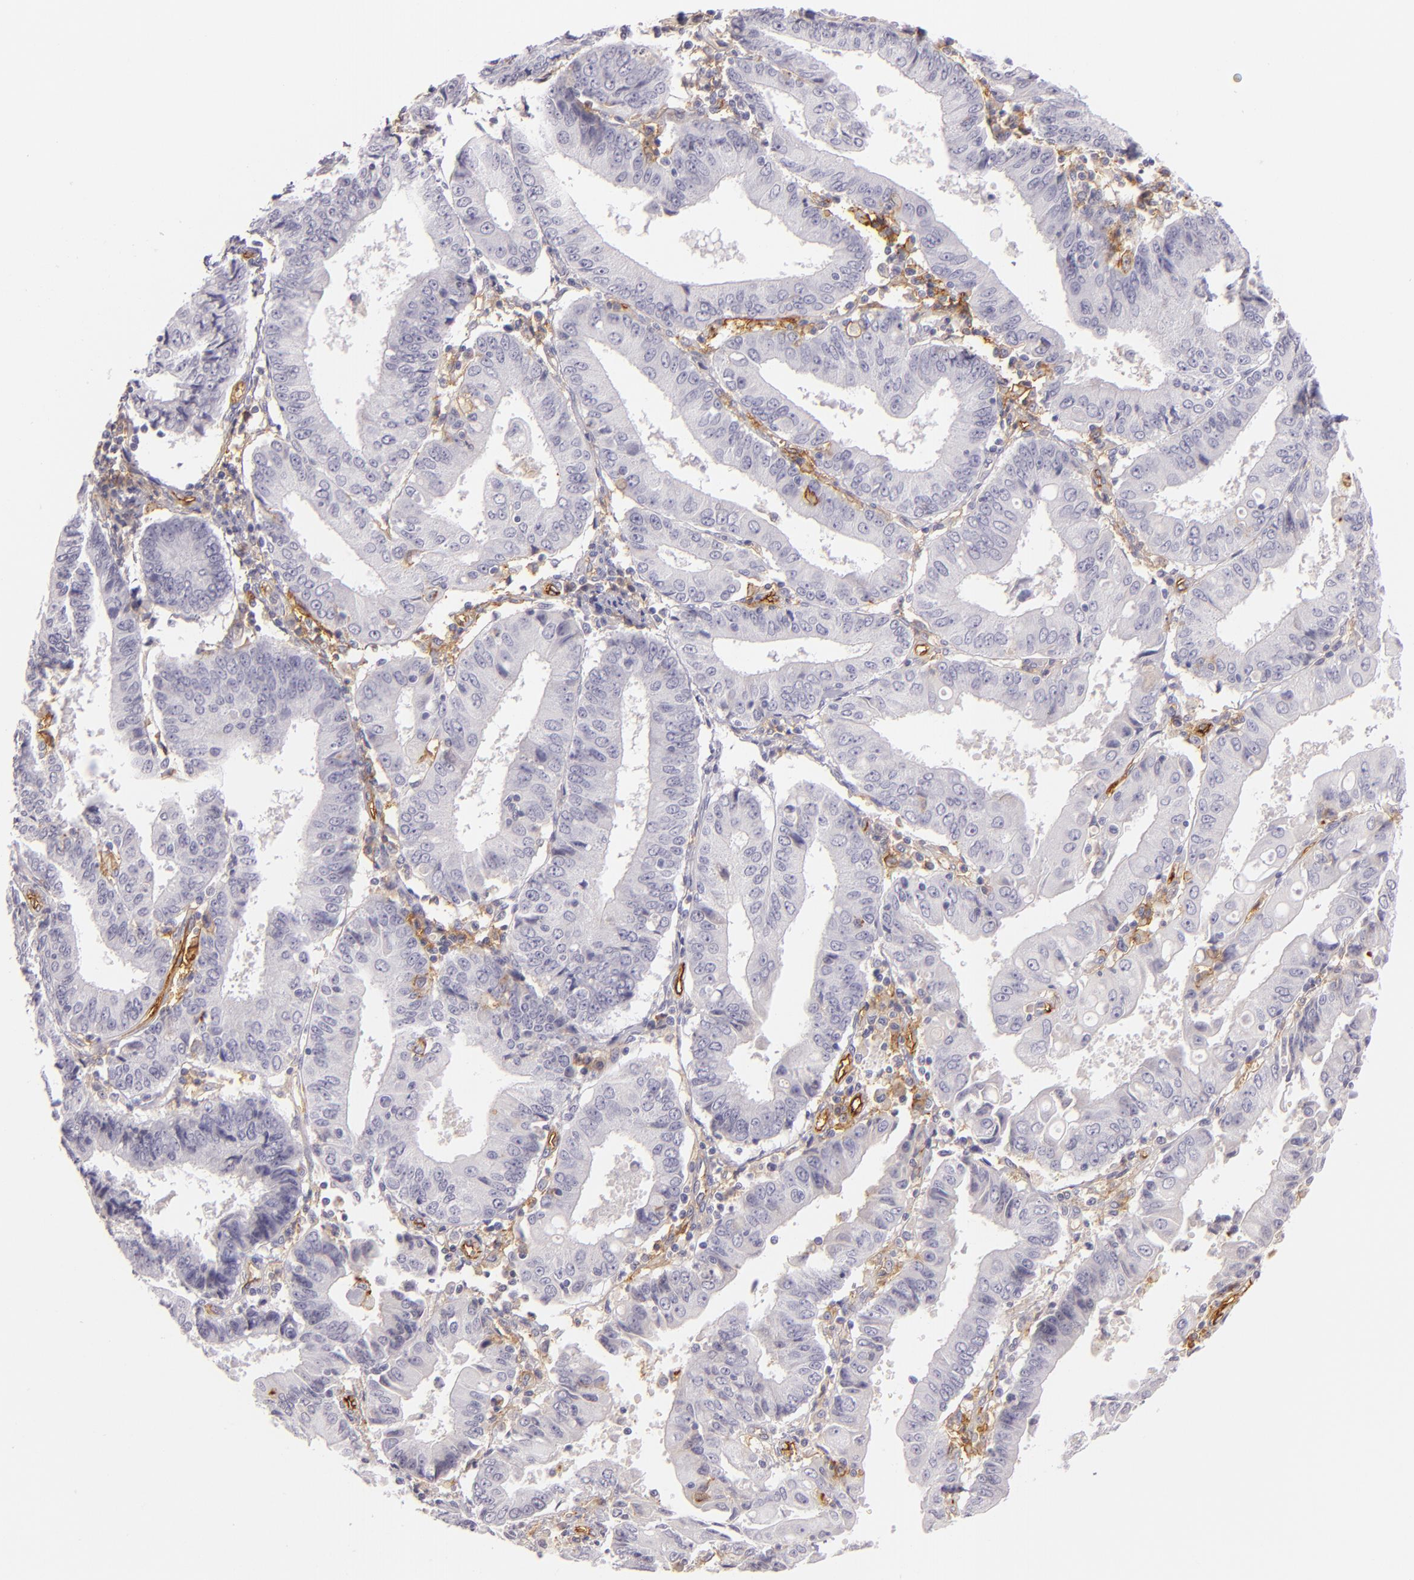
{"staining": {"intensity": "negative", "quantity": "none", "location": "none"}, "tissue": "endometrial cancer", "cell_type": "Tumor cells", "image_type": "cancer", "snomed": [{"axis": "morphology", "description": "Adenocarcinoma, NOS"}, {"axis": "topography", "description": "Endometrium"}], "caption": "Histopathology image shows no protein expression in tumor cells of endometrial cancer (adenocarcinoma) tissue.", "gene": "ICAM1", "patient": {"sex": "female", "age": 75}}